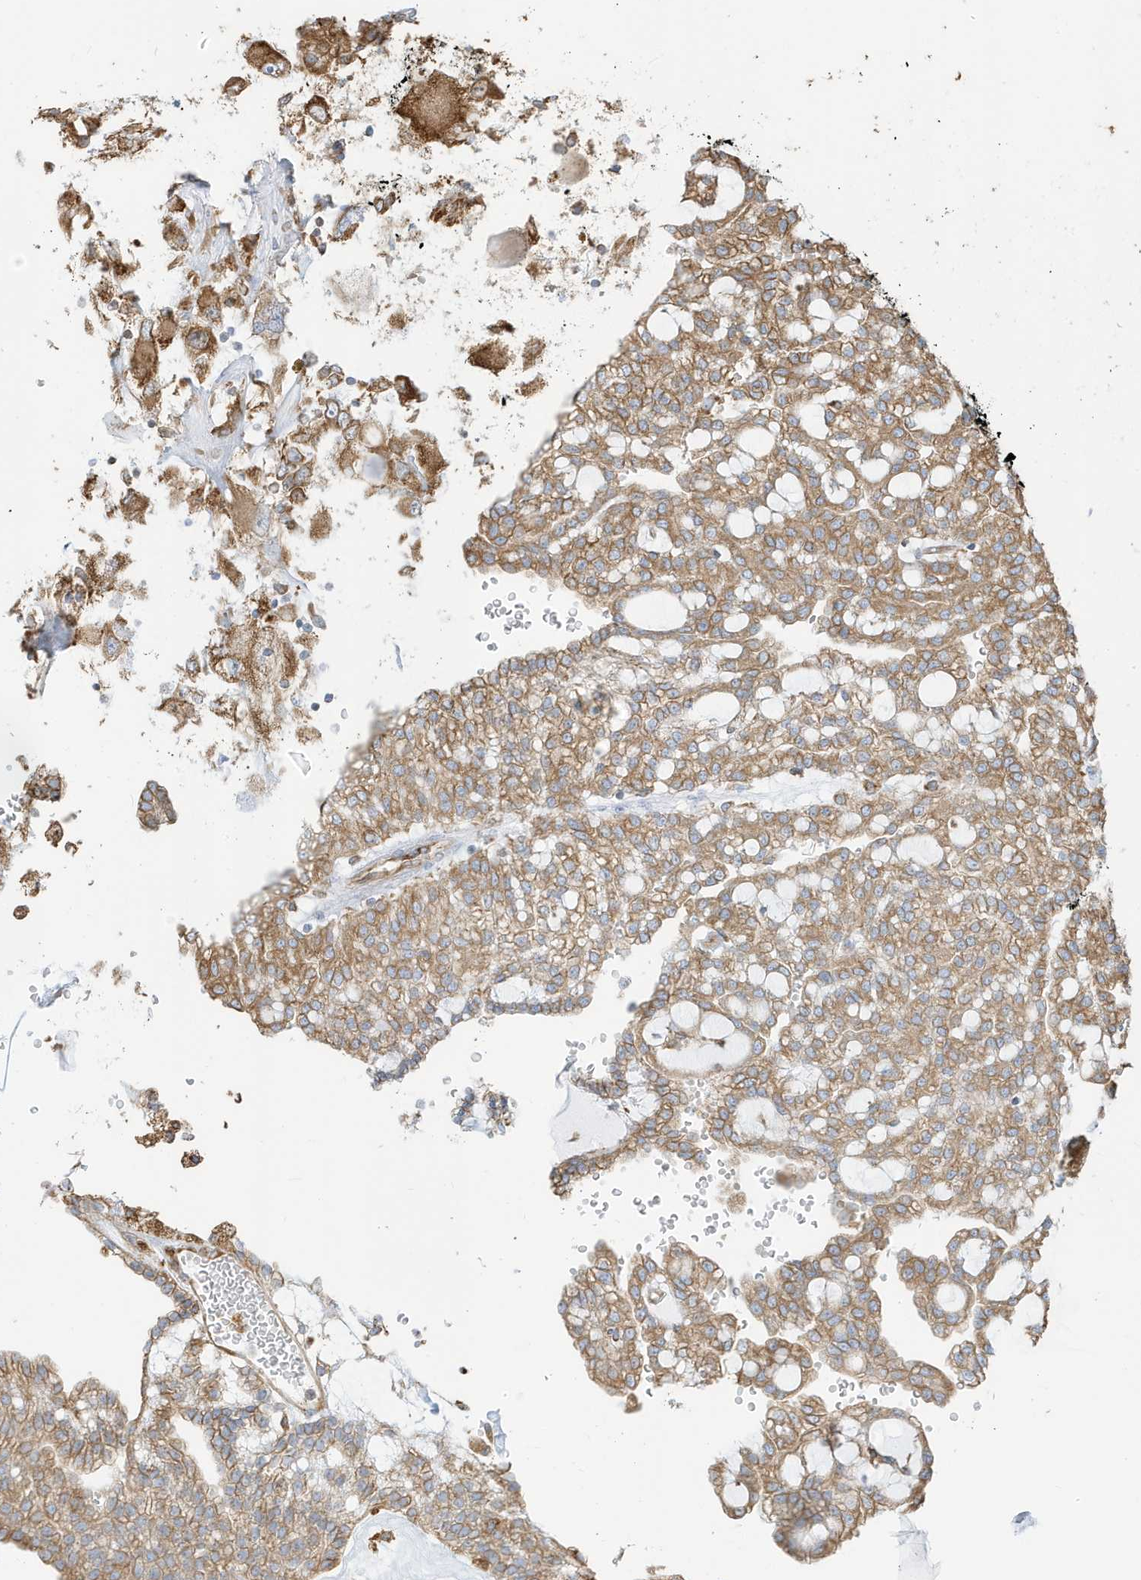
{"staining": {"intensity": "moderate", "quantity": ">75%", "location": "cytoplasmic/membranous"}, "tissue": "renal cancer", "cell_type": "Tumor cells", "image_type": "cancer", "snomed": [{"axis": "morphology", "description": "Adenocarcinoma, NOS"}, {"axis": "topography", "description": "Kidney"}], "caption": "Immunohistochemical staining of renal adenocarcinoma displays medium levels of moderate cytoplasmic/membranous protein staining in approximately >75% of tumor cells.", "gene": "PDIA6", "patient": {"sex": "male", "age": 63}}